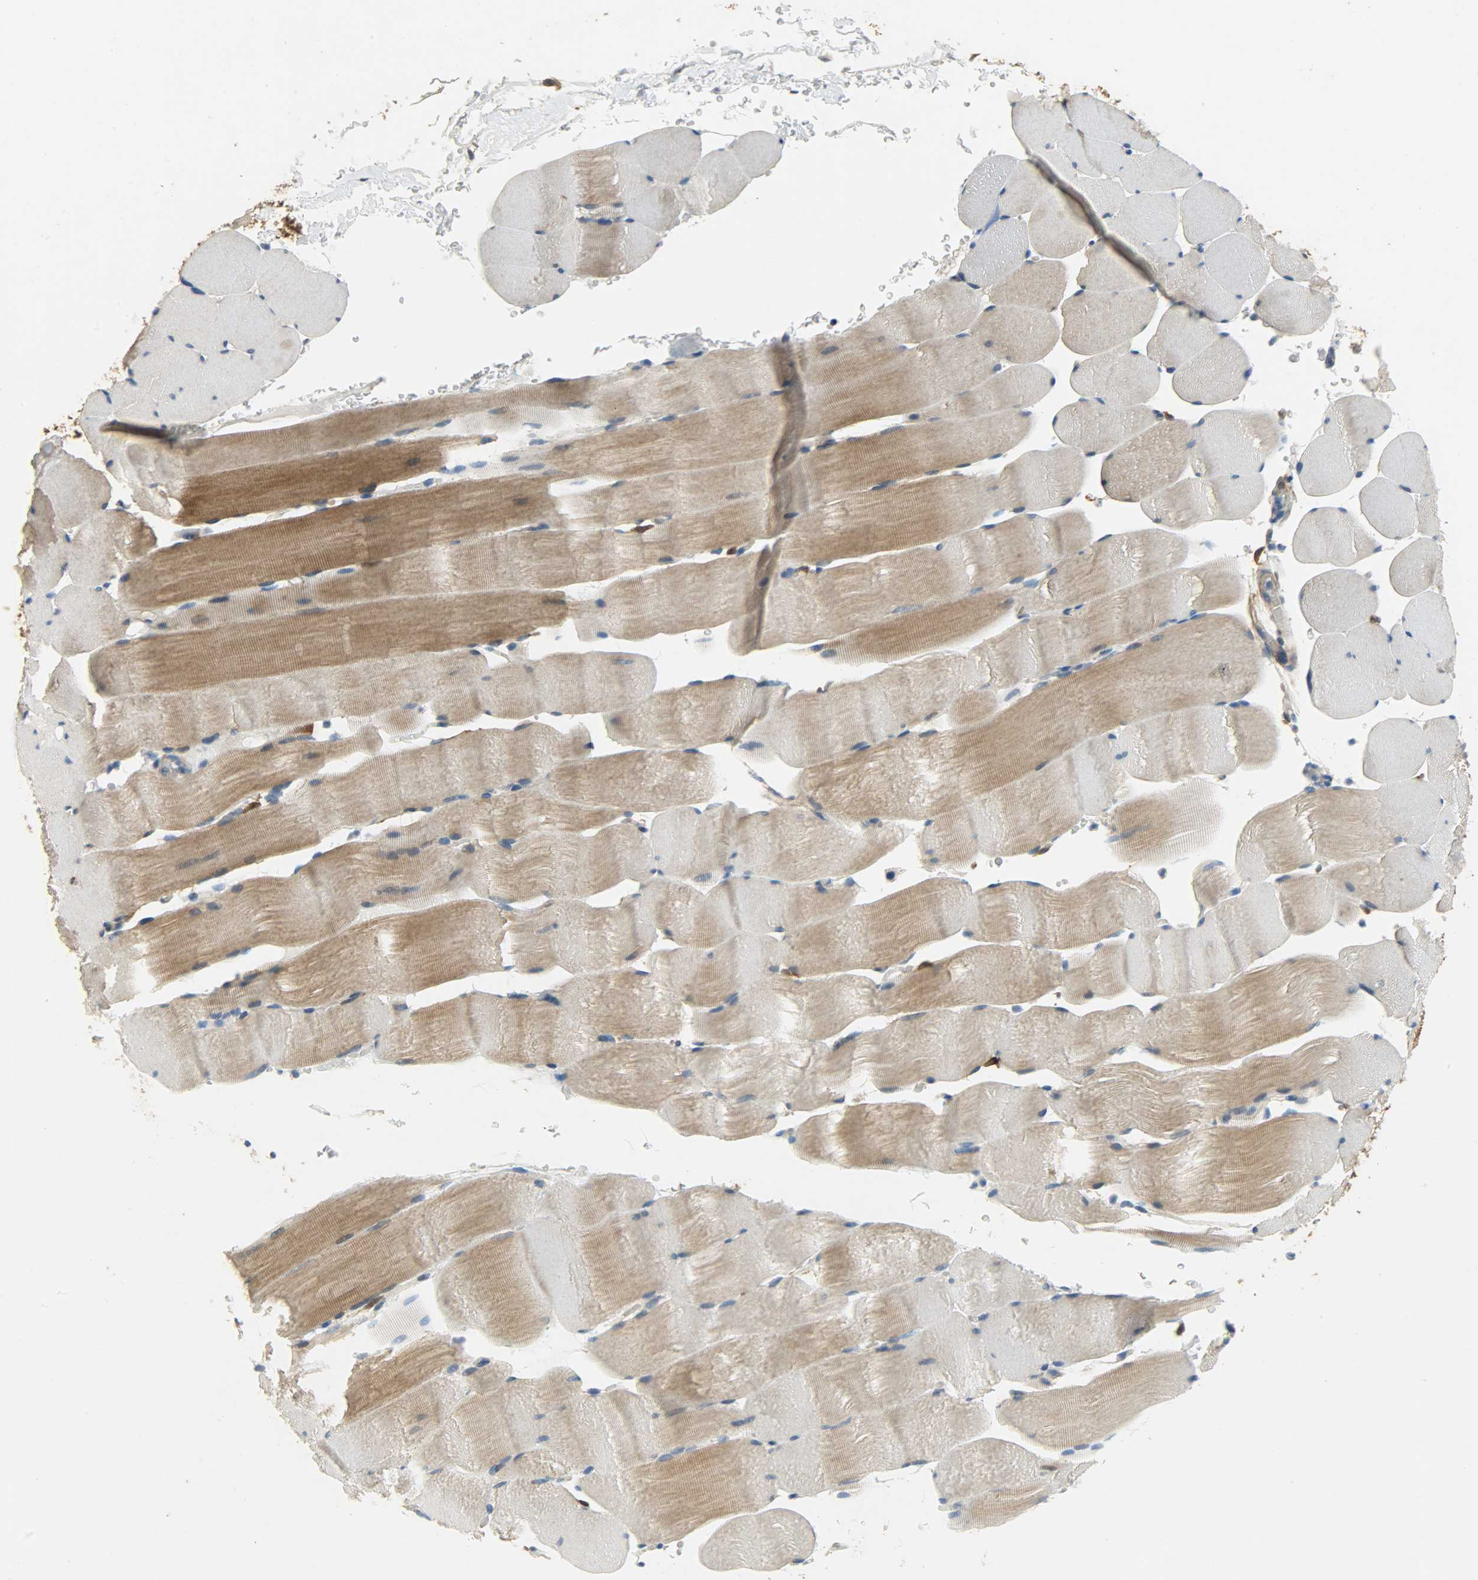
{"staining": {"intensity": "moderate", "quantity": ">75%", "location": "cytoplasmic/membranous"}, "tissue": "skeletal muscle", "cell_type": "Myocytes", "image_type": "normal", "snomed": [{"axis": "morphology", "description": "Normal tissue, NOS"}, {"axis": "topography", "description": "Skeletal muscle"}], "caption": "Protein staining of normal skeletal muscle demonstrates moderate cytoplasmic/membranous staining in about >75% of myocytes.", "gene": "C1orf198", "patient": {"sex": "male", "age": 62}}